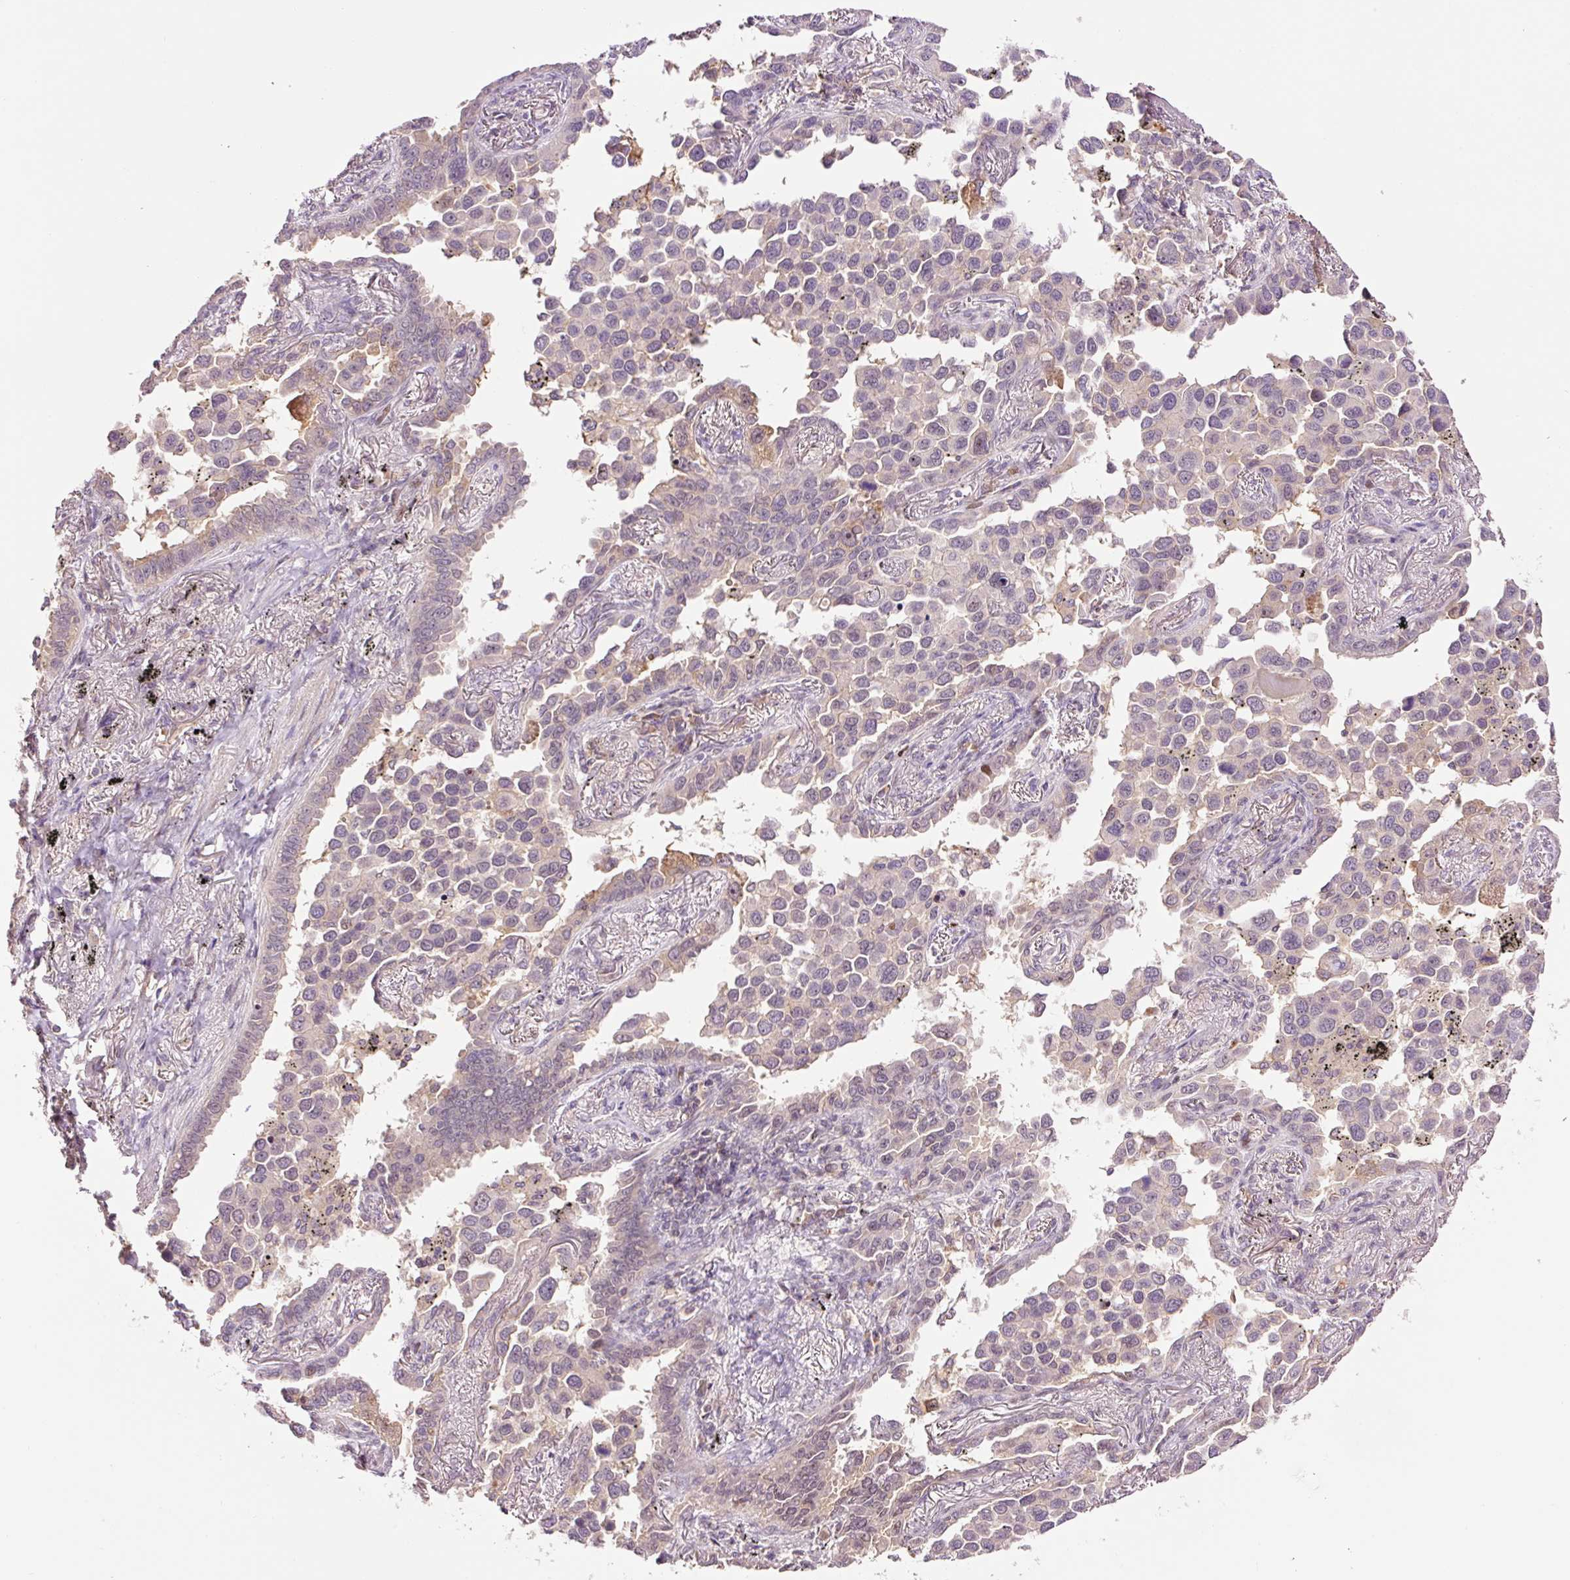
{"staining": {"intensity": "weak", "quantity": "<25%", "location": "cytoplasmic/membranous"}, "tissue": "lung cancer", "cell_type": "Tumor cells", "image_type": "cancer", "snomed": [{"axis": "morphology", "description": "Adenocarcinoma, NOS"}, {"axis": "topography", "description": "Lung"}], "caption": "An IHC photomicrograph of lung cancer is shown. There is no staining in tumor cells of lung cancer. Nuclei are stained in blue.", "gene": "DPPA4", "patient": {"sex": "male", "age": 67}}